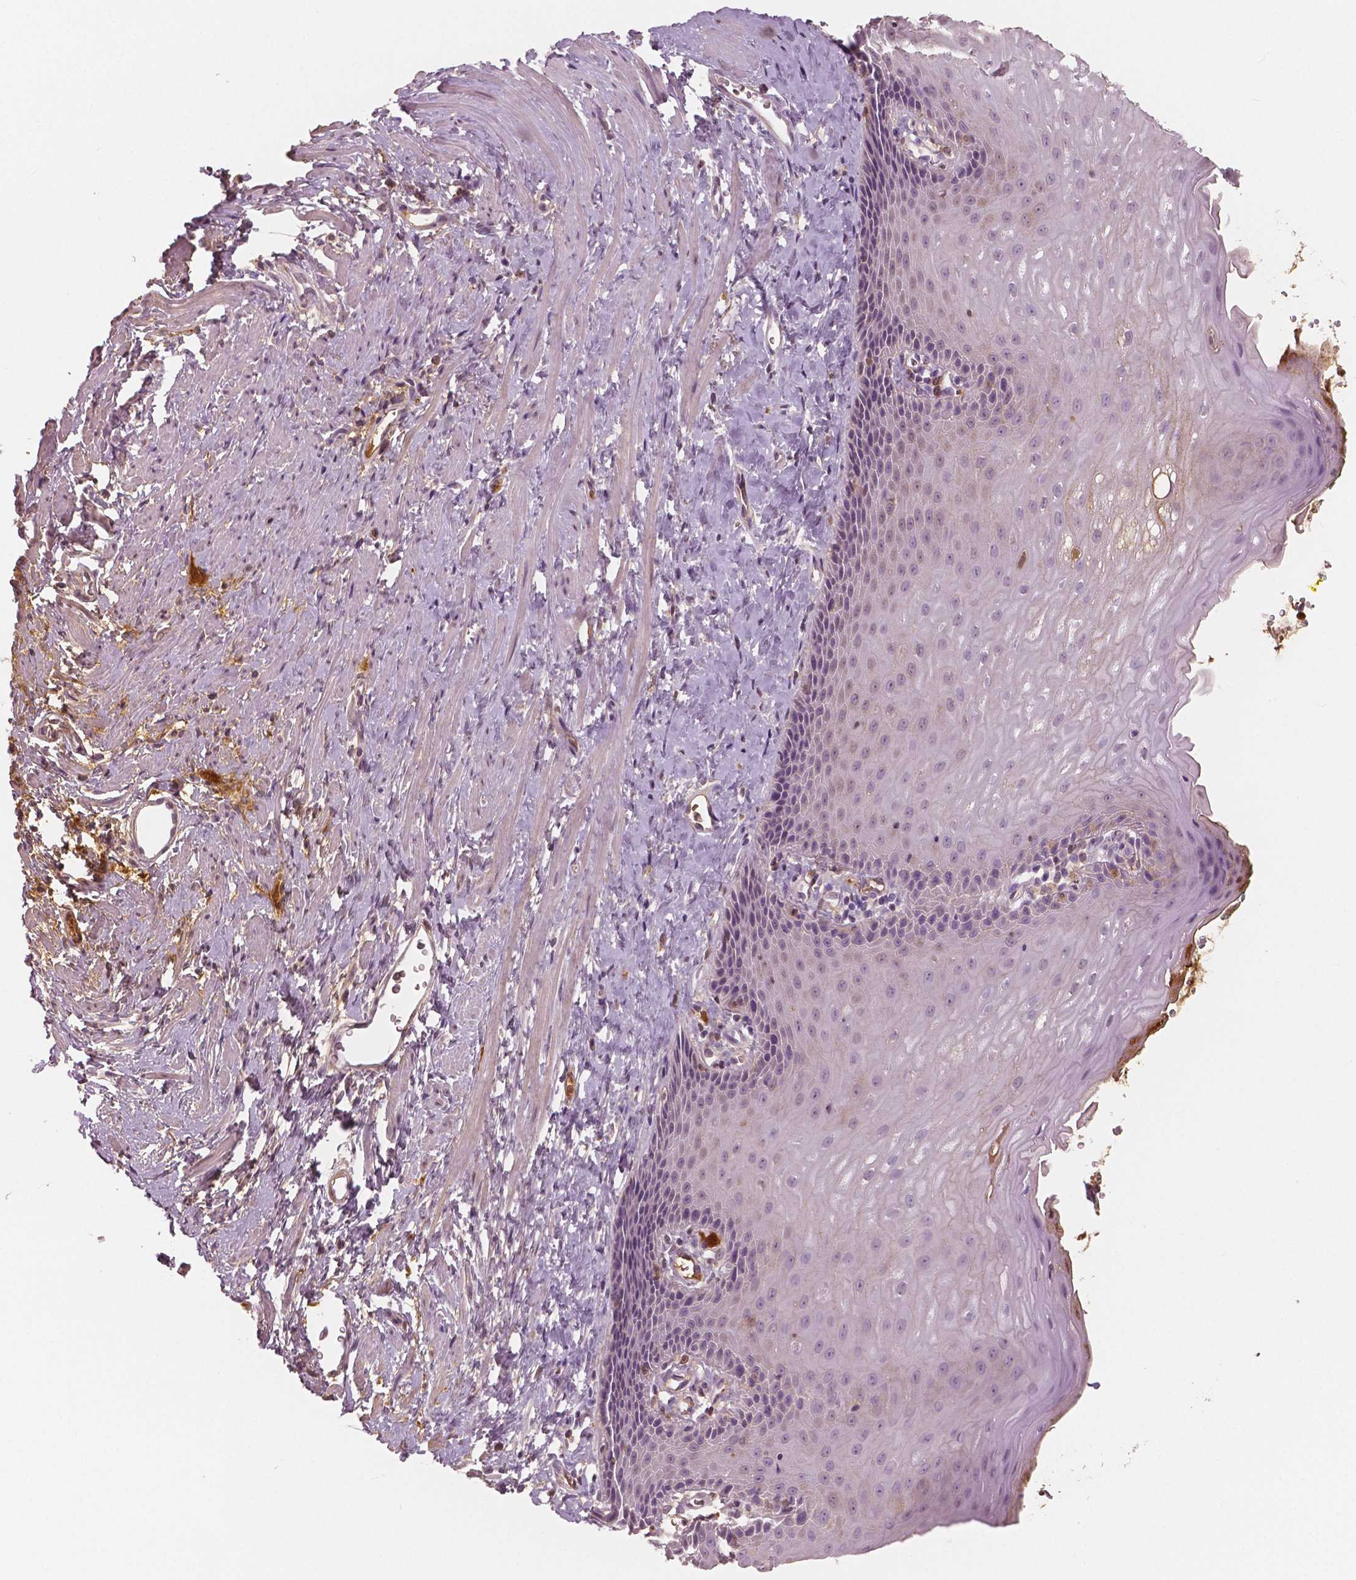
{"staining": {"intensity": "negative", "quantity": "none", "location": "none"}, "tissue": "esophagus", "cell_type": "Squamous epithelial cells", "image_type": "normal", "snomed": [{"axis": "morphology", "description": "Normal tissue, NOS"}, {"axis": "topography", "description": "Esophagus"}], "caption": "Esophagus stained for a protein using immunohistochemistry (IHC) exhibits no staining squamous epithelial cells.", "gene": "APOA4", "patient": {"sex": "male", "age": 64}}